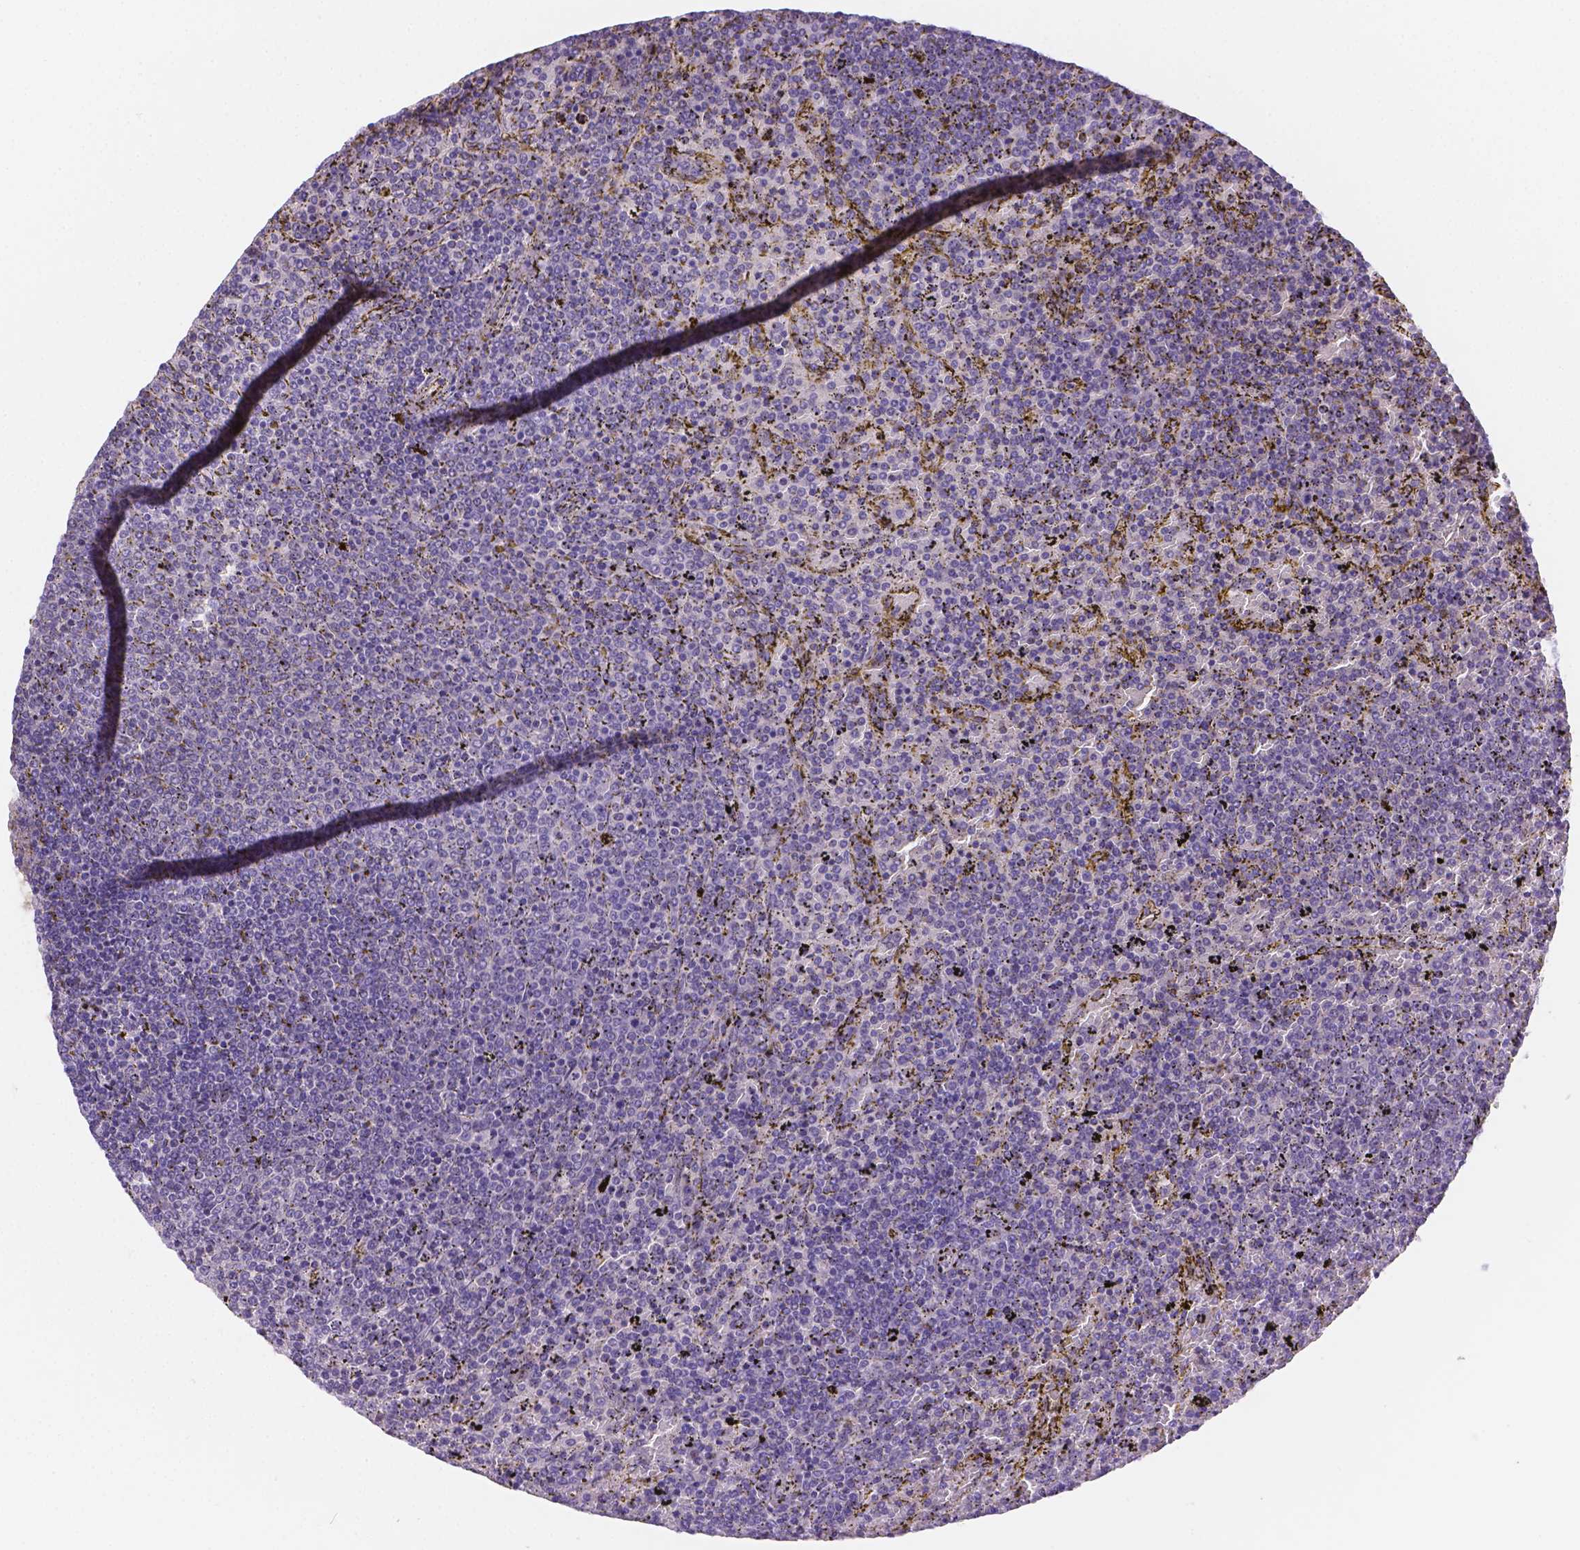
{"staining": {"intensity": "negative", "quantity": "none", "location": "none"}, "tissue": "lymphoma", "cell_type": "Tumor cells", "image_type": "cancer", "snomed": [{"axis": "morphology", "description": "Malignant lymphoma, non-Hodgkin's type, Low grade"}, {"axis": "topography", "description": "Spleen"}], "caption": "Malignant lymphoma, non-Hodgkin's type (low-grade) was stained to show a protein in brown. There is no significant positivity in tumor cells. (DAB immunohistochemistry with hematoxylin counter stain).", "gene": "NXPE2", "patient": {"sex": "female", "age": 77}}